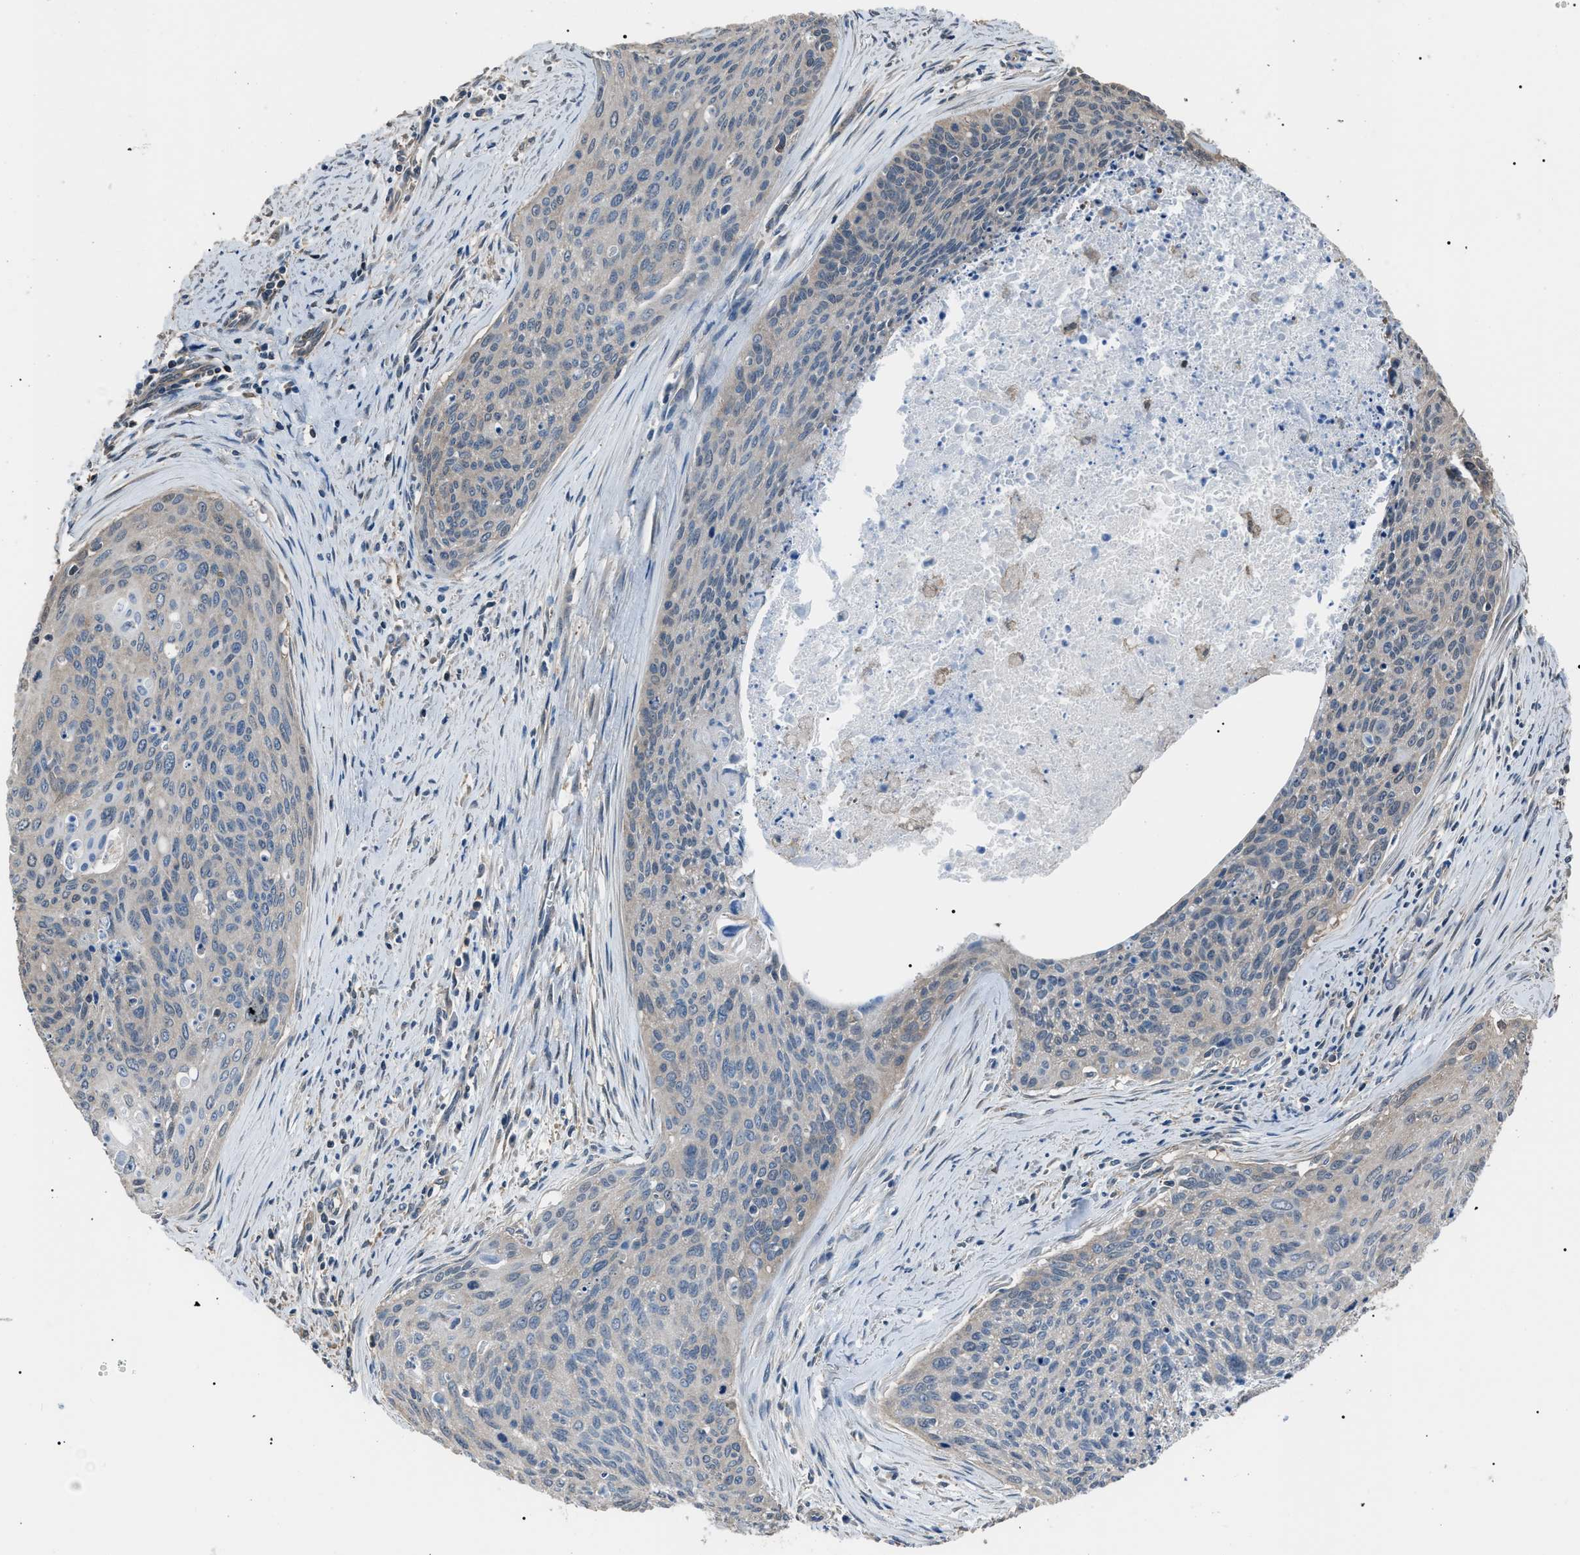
{"staining": {"intensity": "negative", "quantity": "none", "location": "none"}, "tissue": "cervical cancer", "cell_type": "Tumor cells", "image_type": "cancer", "snomed": [{"axis": "morphology", "description": "Squamous cell carcinoma, NOS"}, {"axis": "topography", "description": "Cervix"}], "caption": "The micrograph displays no significant staining in tumor cells of cervical squamous cell carcinoma. (DAB immunohistochemistry, high magnification).", "gene": "PDCD5", "patient": {"sex": "female", "age": 55}}